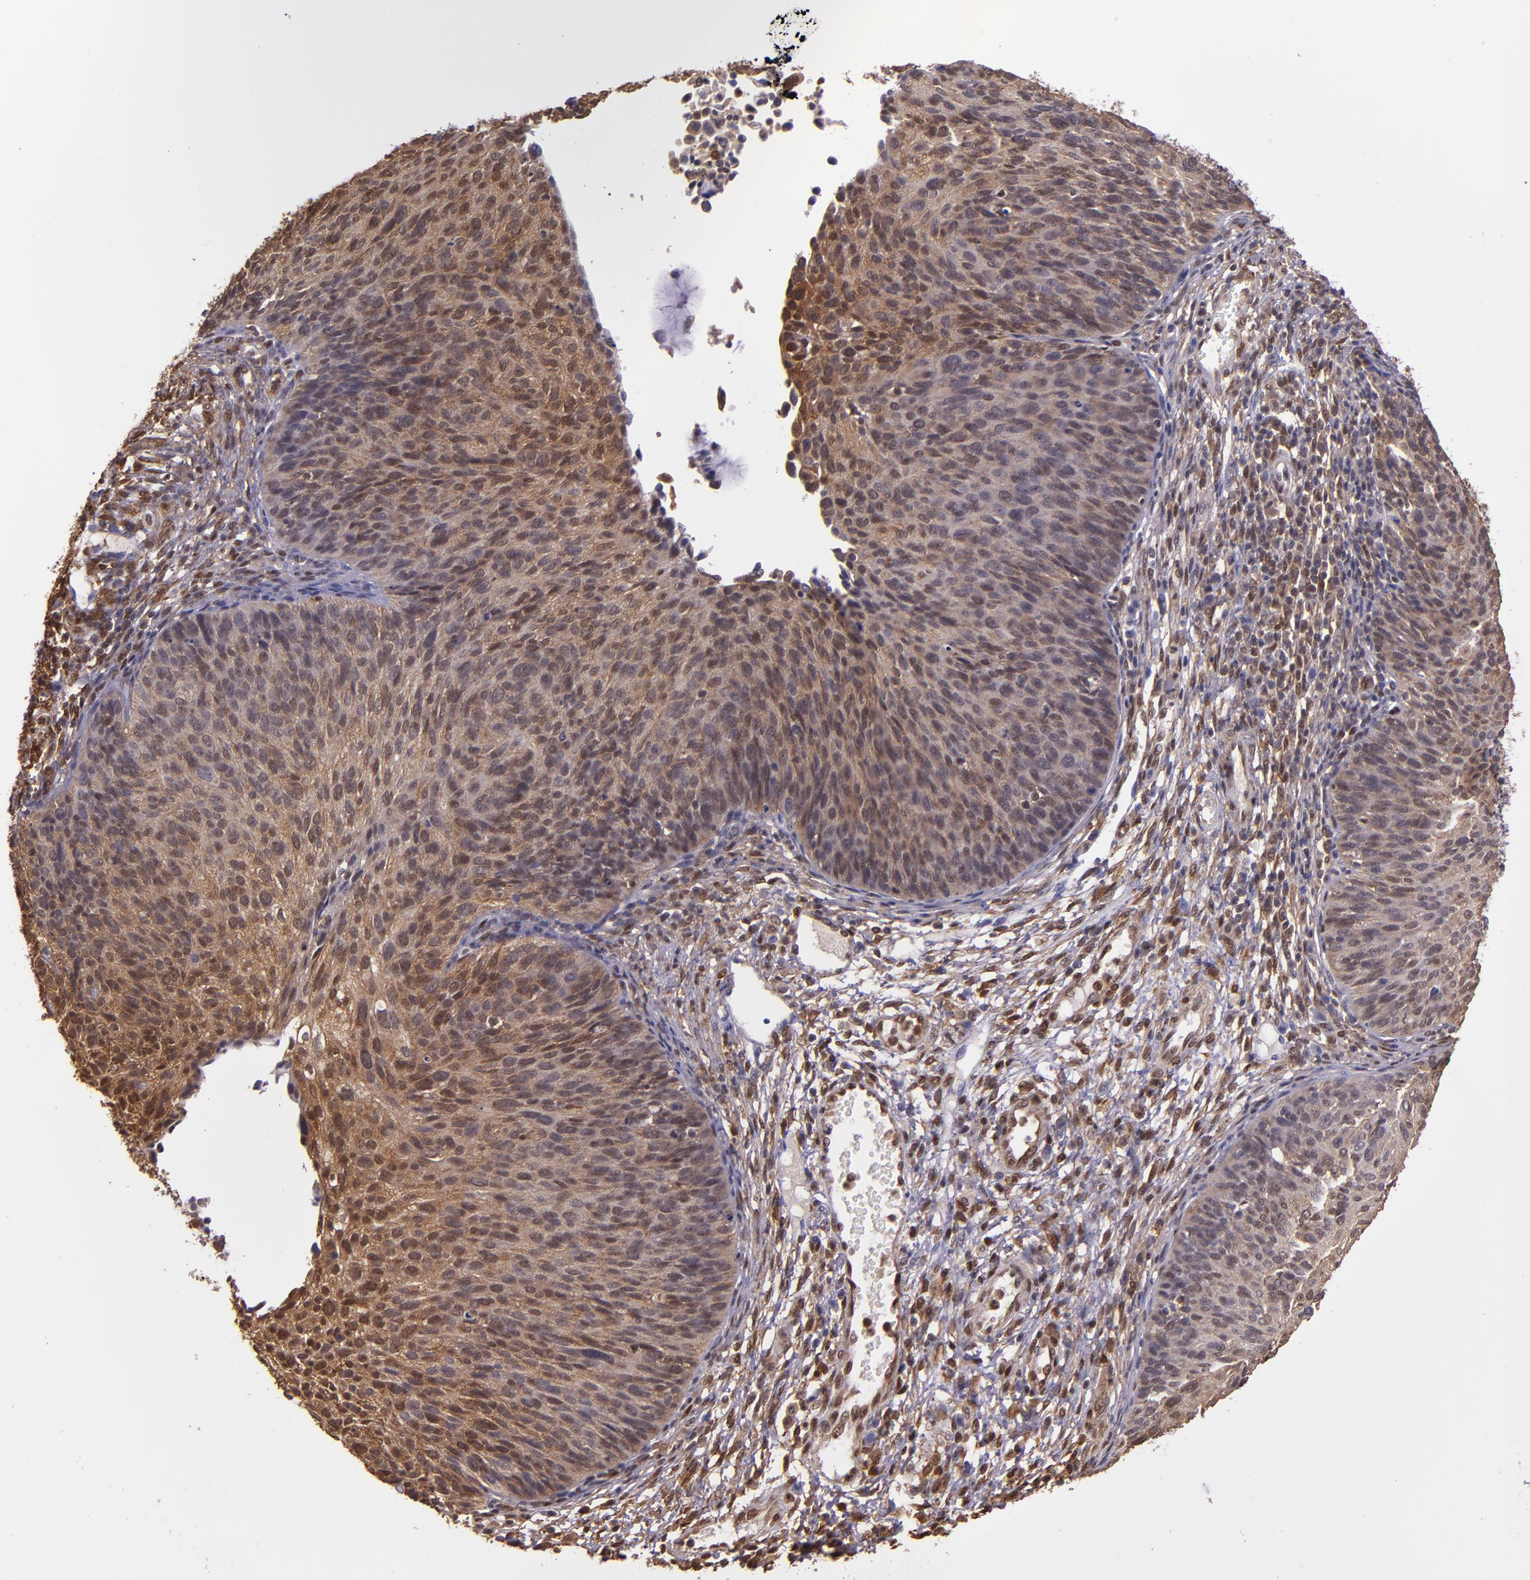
{"staining": {"intensity": "moderate", "quantity": ">75%", "location": "cytoplasmic/membranous,nuclear"}, "tissue": "cervical cancer", "cell_type": "Tumor cells", "image_type": "cancer", "snomed": [{"axis": "morphology", "description": "Squamous cell carcinoma, NOS"}, {"axis": "topography", "description": "Cervix"}], "caption": "This is a histology image of IHC staining of cervical squamous cell carcinoma, which shows moderate expression in the cytoplasmic/membranous and nuclear of tumor cells.", "gene": "STAT6", "patient": {"sex": "female", "age": 36}}